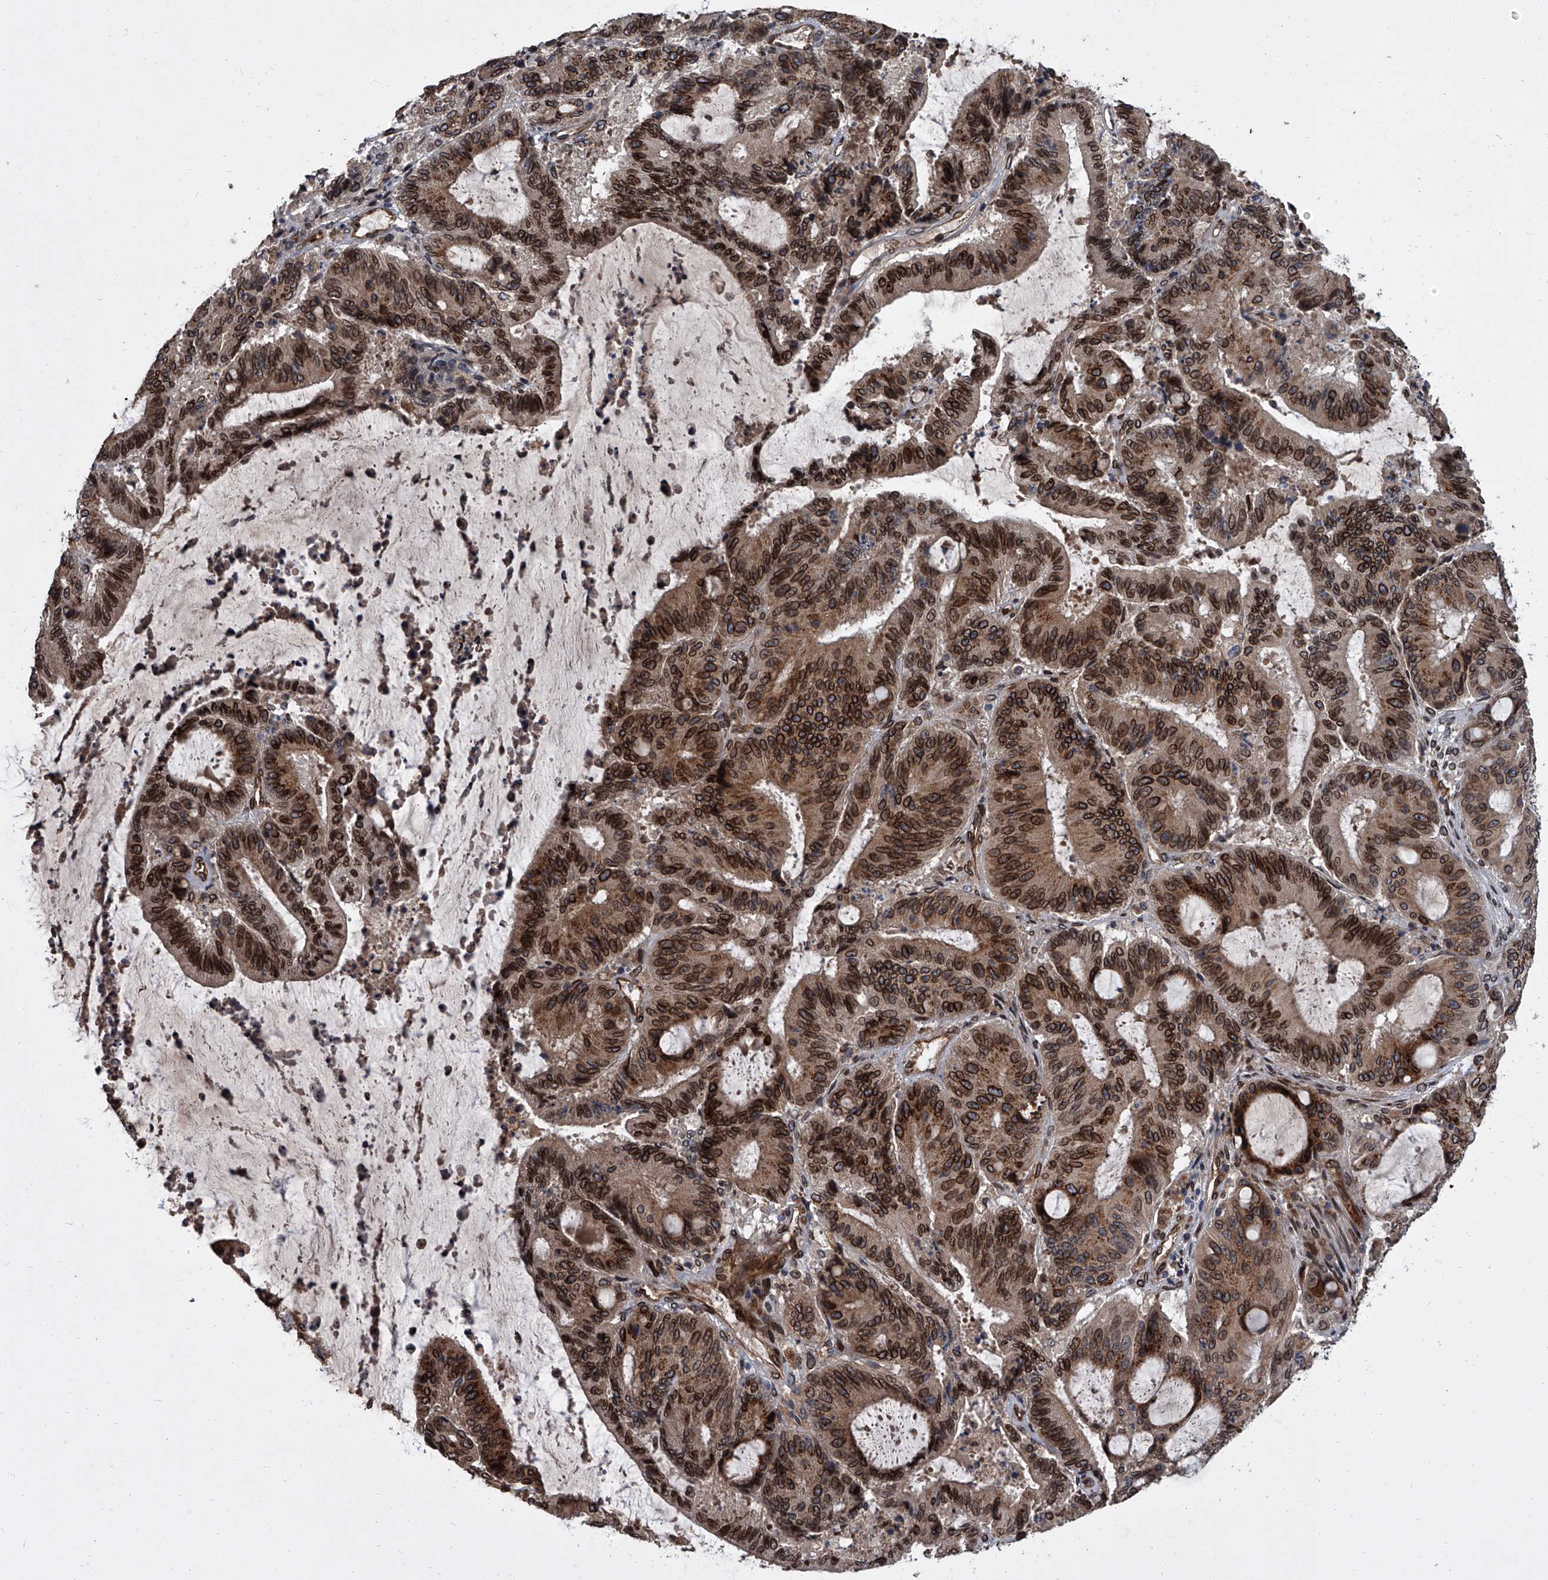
{"staining": {"intensity": "strong", "quantity": ">75%", "location": "cytoplasmic/membranous,nuclear"}, "tissue": "liver cancer", "cell_type": "Tumor cells", "image_type": "cancer", "snomed": [{"axis": "morphology", "description": "Normal tissue, NOS"}, {"axis": "morphology", "description": "Cholangiocarcinoma"}, {"axis": "topography", "description": "Liver"}, {"axis": "topography", "description": "Peripheral nerve tissue"}], "caption": "A photomicrograph of human cholangiocarcinoma (liver) stained for a protein displays strong cytoplasmic/membranous and nuclear brown staining in tumor cells.", "gene": "LRRC8C", "patient": {"sex": "female", "age": 73}}